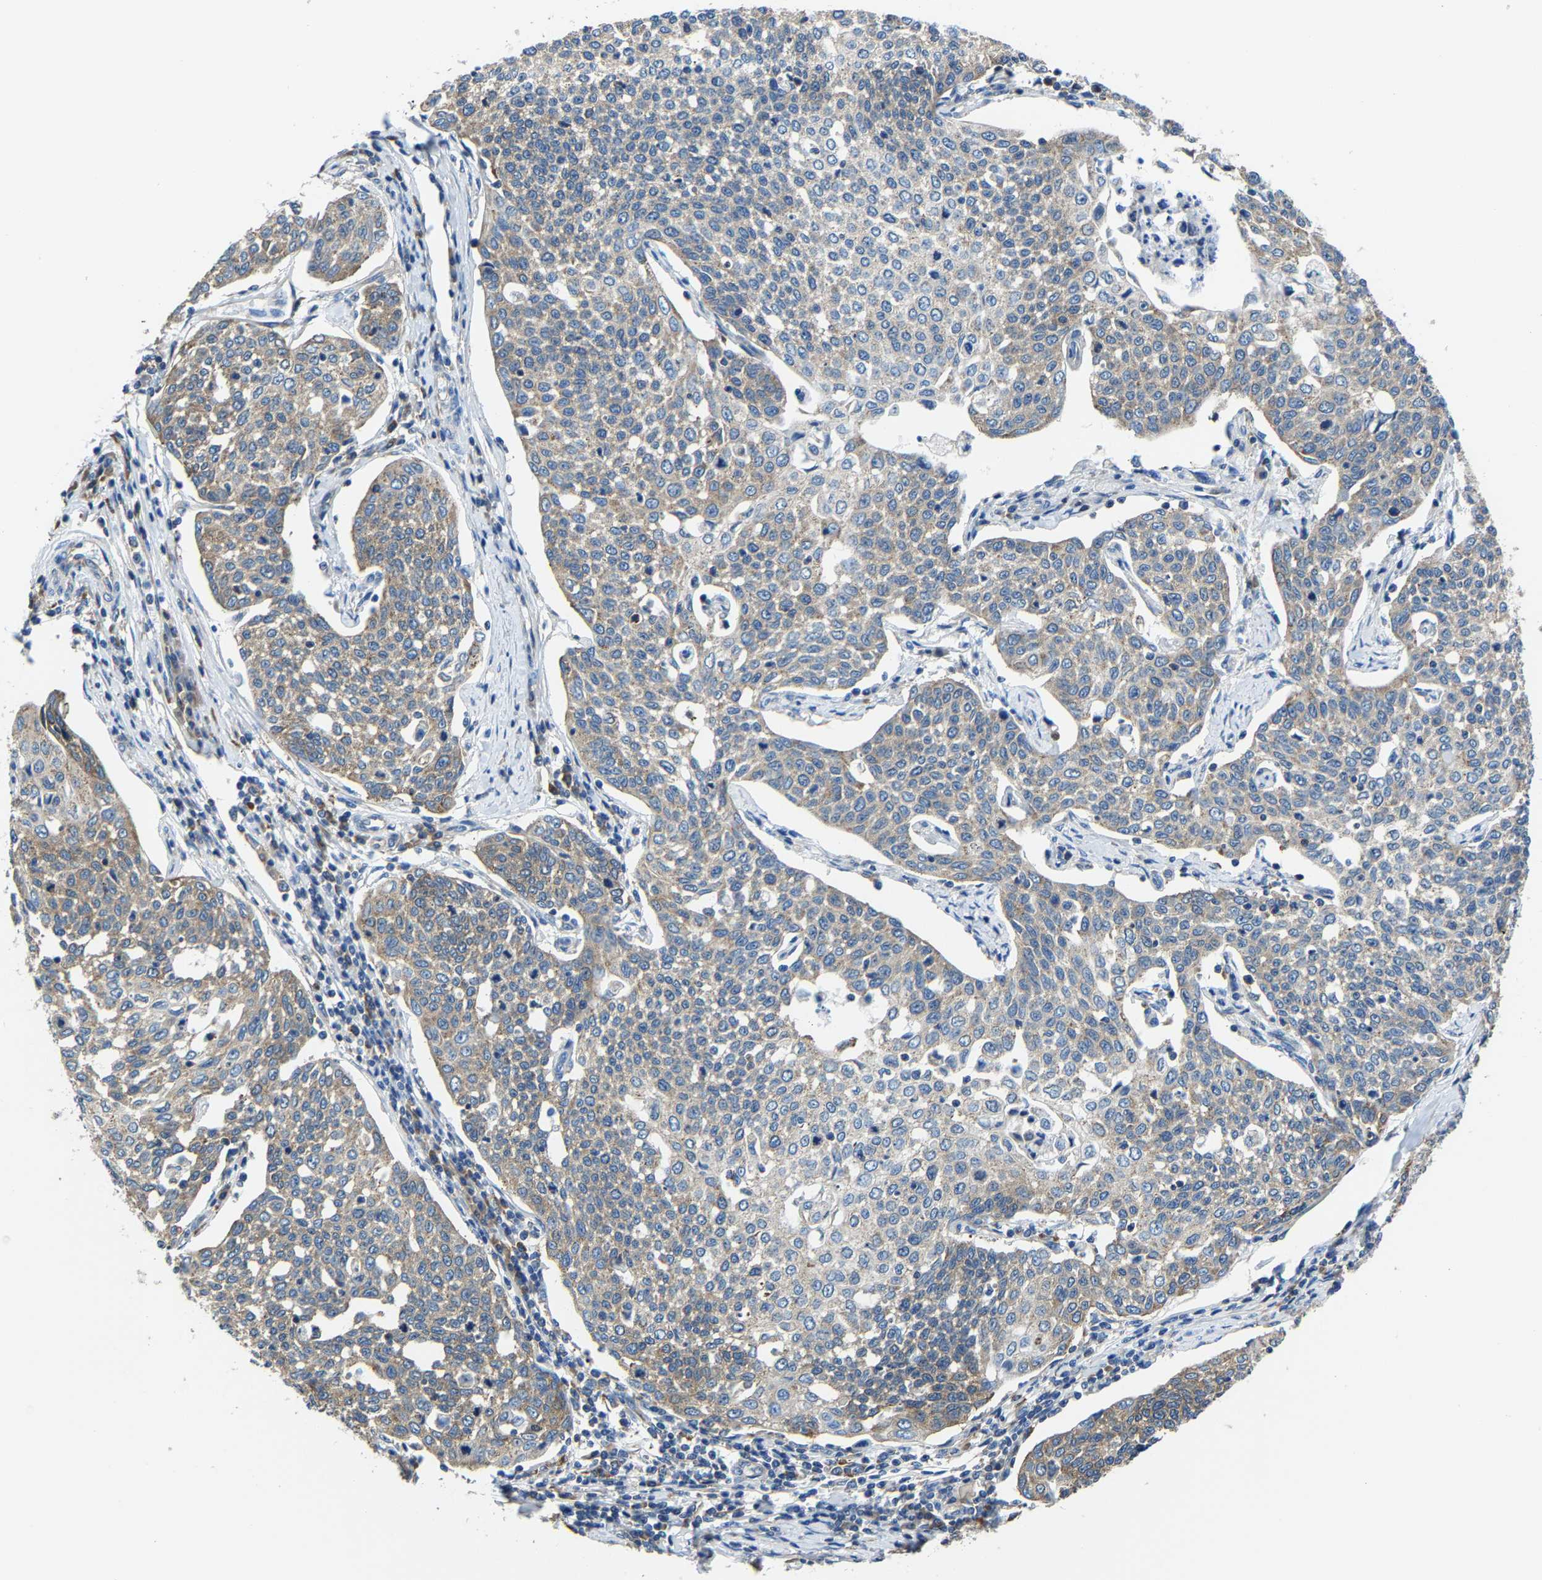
{"staining": {"intensity": "moderate", "quantity": "25%-75%", "location": "cytoplasmic/membranous"}, "tissue": "cervical cancer", "cell_type": "Tumor cells", "image_type": "cancer", "snomed": [{"axis": "morphology", "description": "Squamous cell carcinoma, NOS"}, {"axis": "topography", "description": "Cervix"}], "caption": "IHC staining of cervical cancer, which exhibits medium levels of moderate cytoplasmic/membranous staining in approximately 25%-75% of tumor cells indicating moderate cytoplasmic/membranous protein positivity. The staining was performed using DAB (3,3'-diaminobenzidine) (brown) for protein detection and nuclei were counterstained in hematoxylin (blue).", "gene": "G3BP2", "patient": {"sex": "female", "age": 34}}